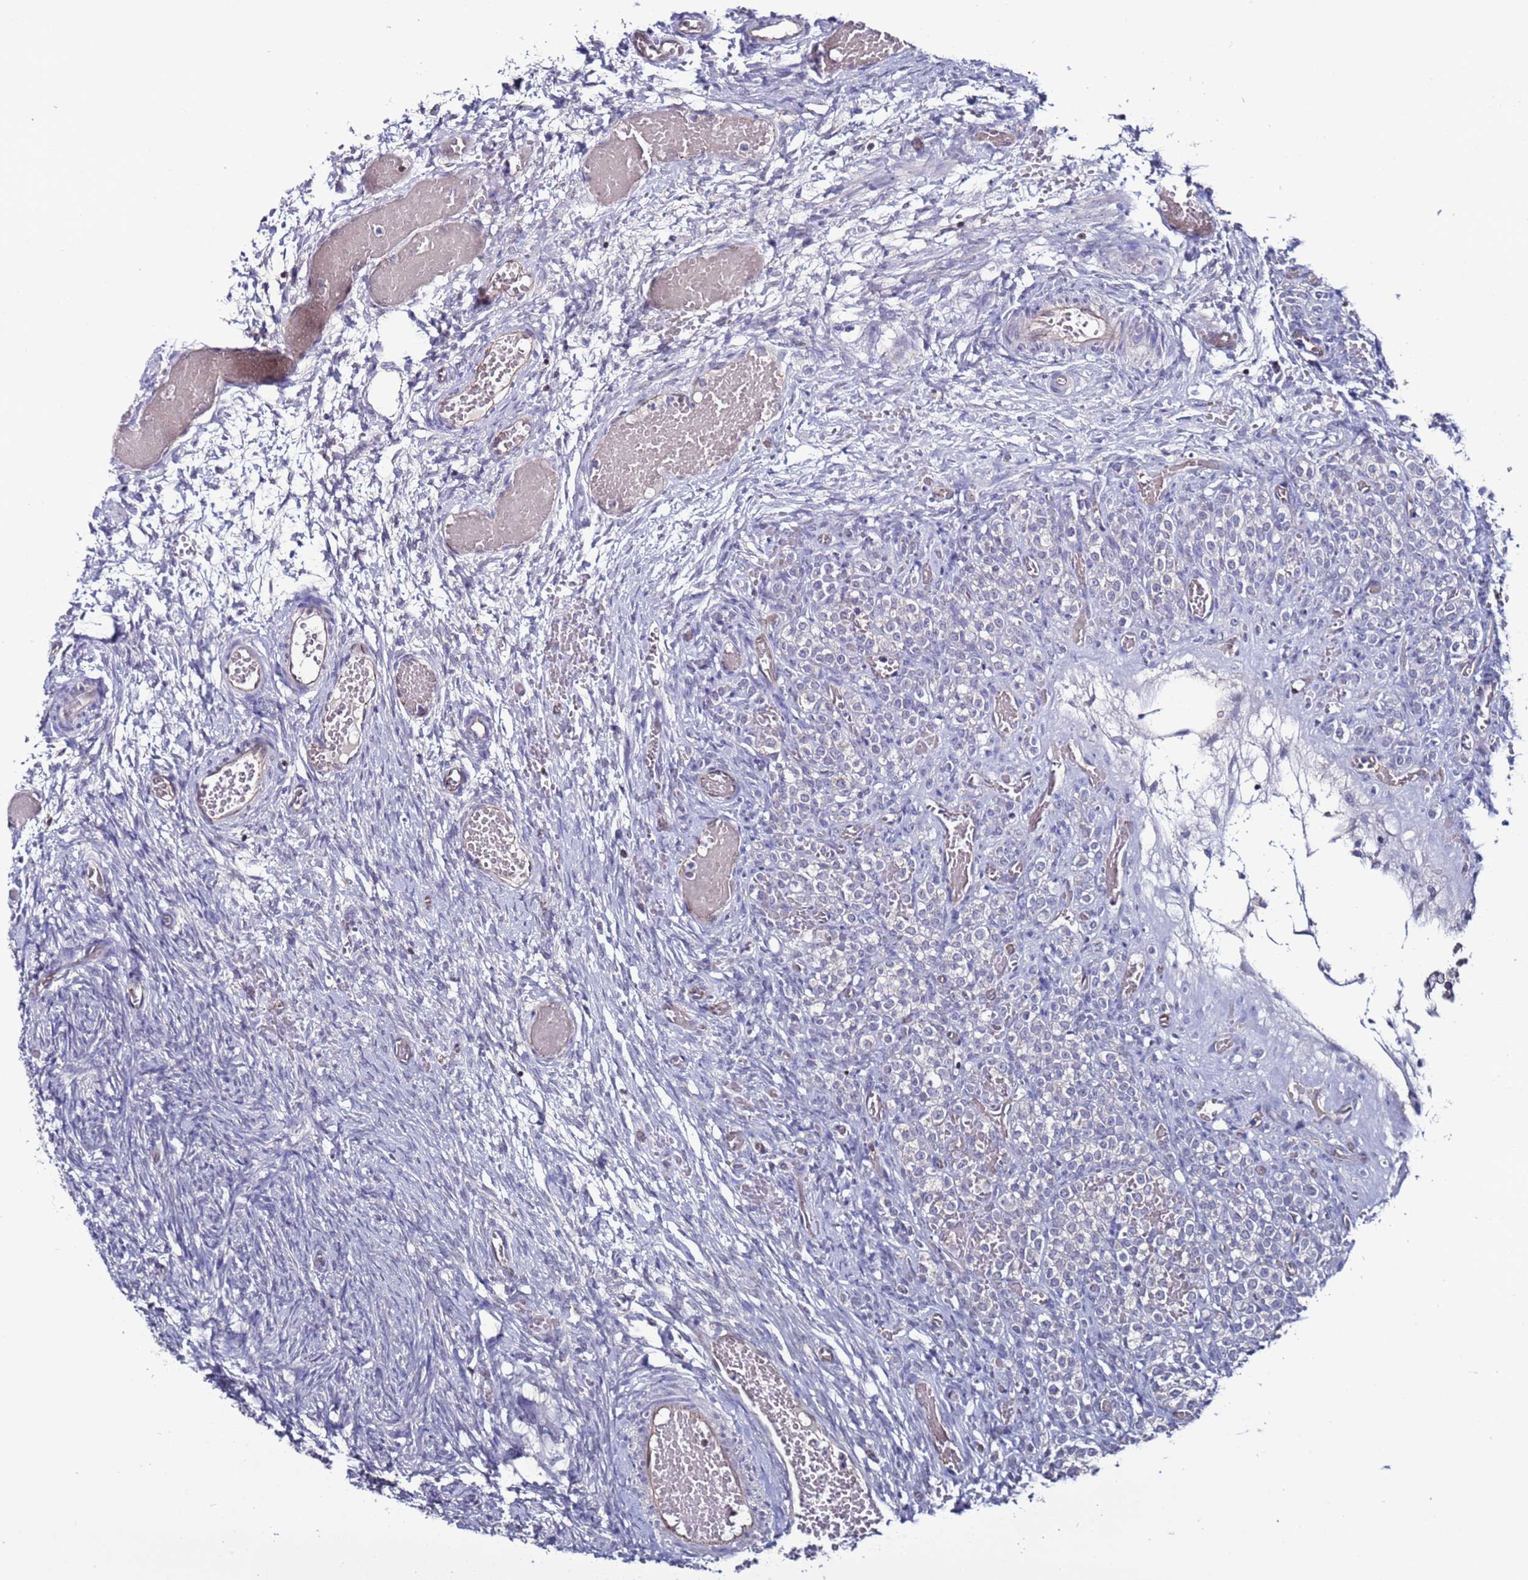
{"staining": {"intensity": "negative", "quantity": "none", "location": "none"}, "tissue": "ovary", "cell_type": "Ovarian stroma cells", "image_type": "normal", "snomed": [{"axis": "morphology", "description": "Adenocarcinoma, NOS"}, {"axis": "topography", "description": "Endometrium"}], "caption": "Human ovary stained for a protein using immunohistochemistry (IHC) exhibits no expression in ovarian stroma cells.", "gene": "TENM3", "patient": {"sex": "female", "age": 32}}